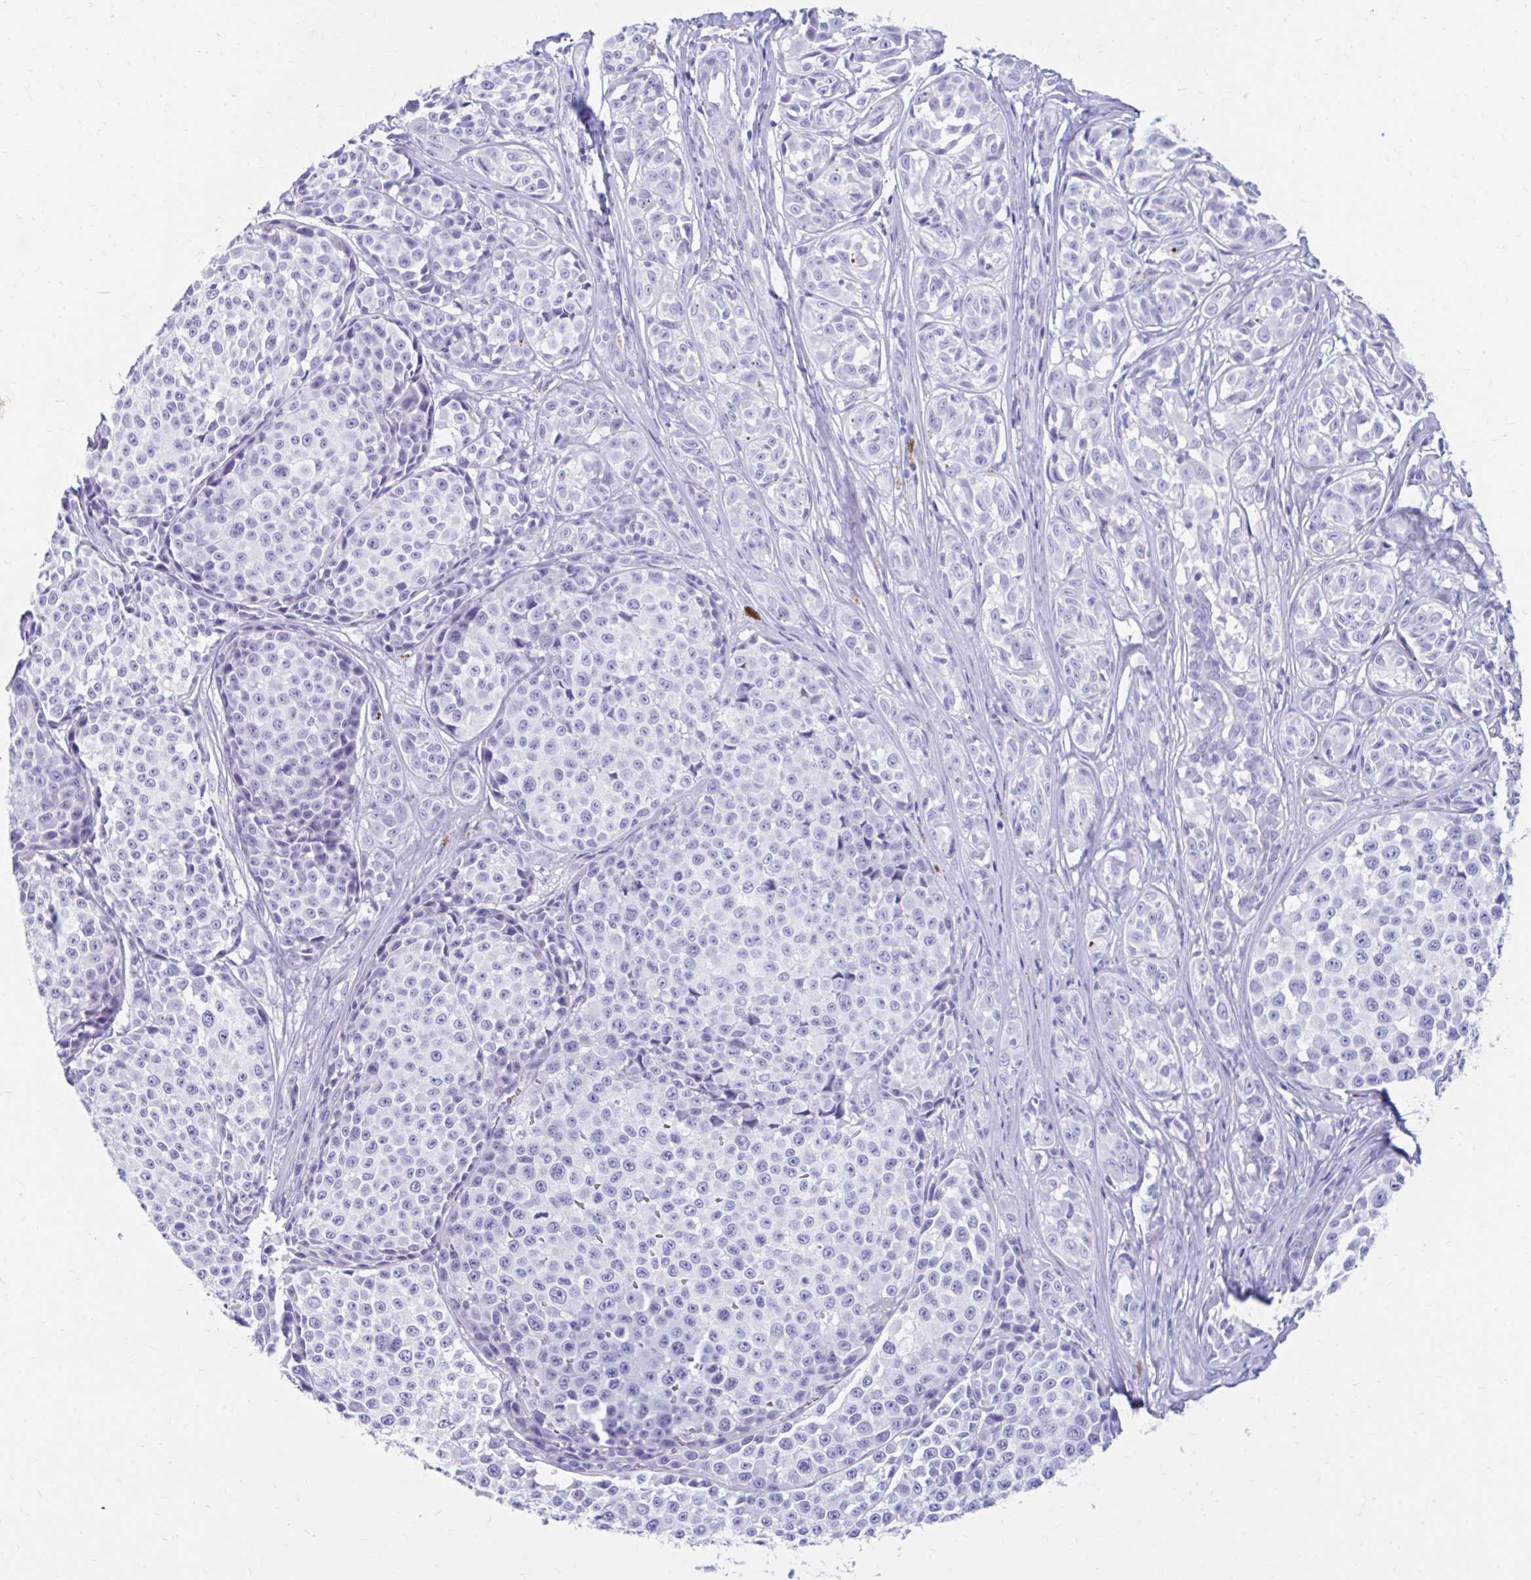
{"staining": {"intensity": "negative", "quantity": "none", "location": "none"}, "tissue": "melanoma", "cell_type": "Tumor cells", "image_type": "cancer", "snomed": [{"axis": "morphology", "description": "Malignant melanoma, NOS"}, {"axis": "topography", "description": "Skin"}], "caption": "An immunohistochemistry histopathology image of melanoma is shown. There is no staining in tumor cells of melanoma. The staining was performed using DAB (3,3'-diaminobenzidine) to visualize the protein expression in brown, while the nuclei were stained in blue with hematoxylin (Magnification: 20x).", "gene": "NSG2", "patient": {"sex": "female", "age": 35}}